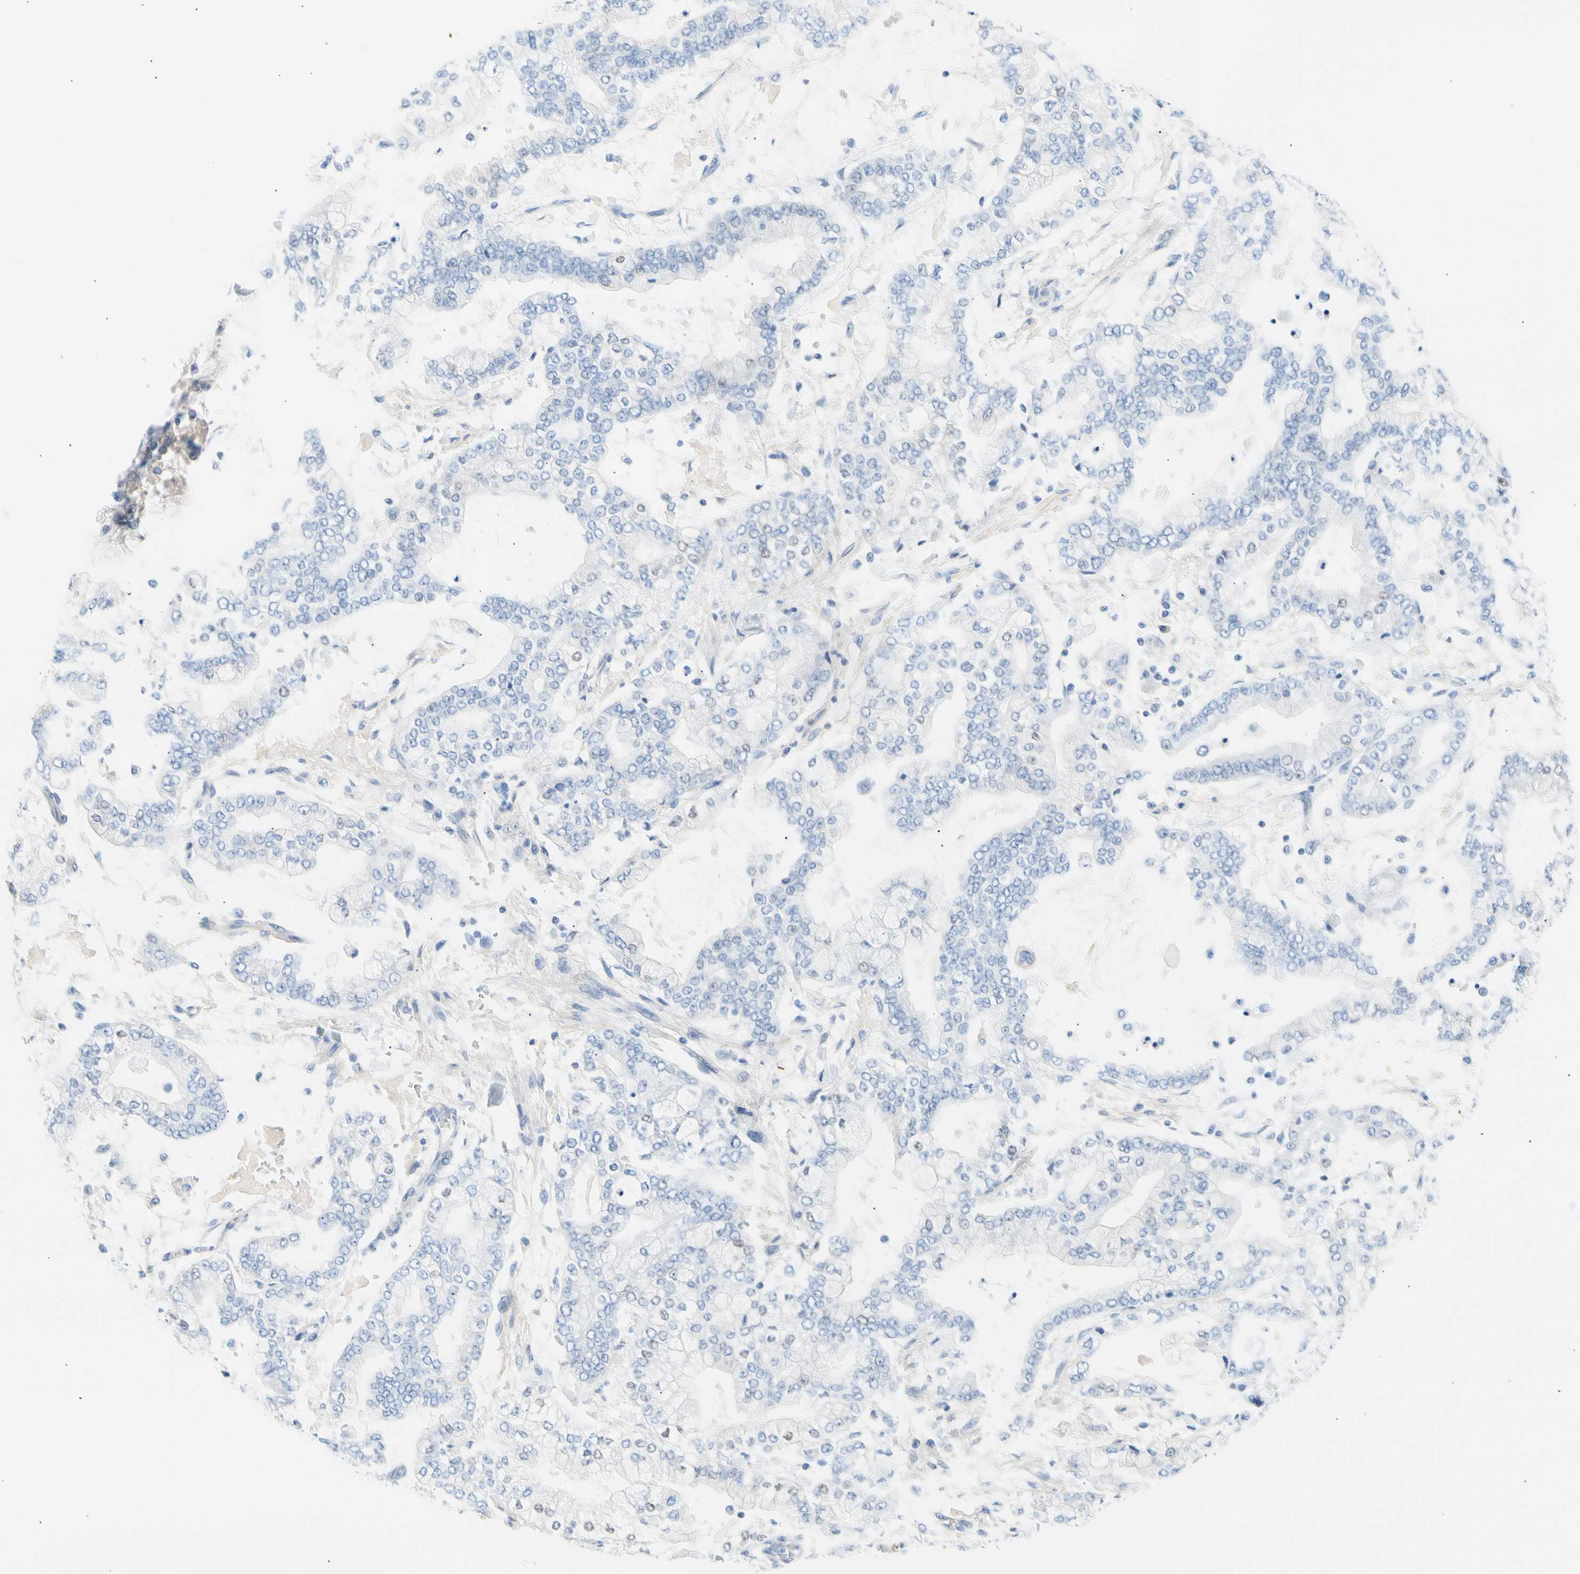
{"staining": {"intensity": "negative", "quantity": "none", "location": "none"}, "tissue": "stomach cancer", "cell_type": "Tumor cells", "image_type": "cancer", "snomed": [{"axis": "morphology", "description": "Normal tissue, NOS"}, {"axis": "morphology", "description": "Adenocarcinoma, NOS"}, {"axis": "topography", "description": "Stomach, upper"}, {"axis": "topography", "description": "Stomach"}], "caption": "A photomicrograph of human stomach cancer is negative for staining in tumor cells.", "gene": "CEL", "patient": {"sex": "male", "age": 76}}